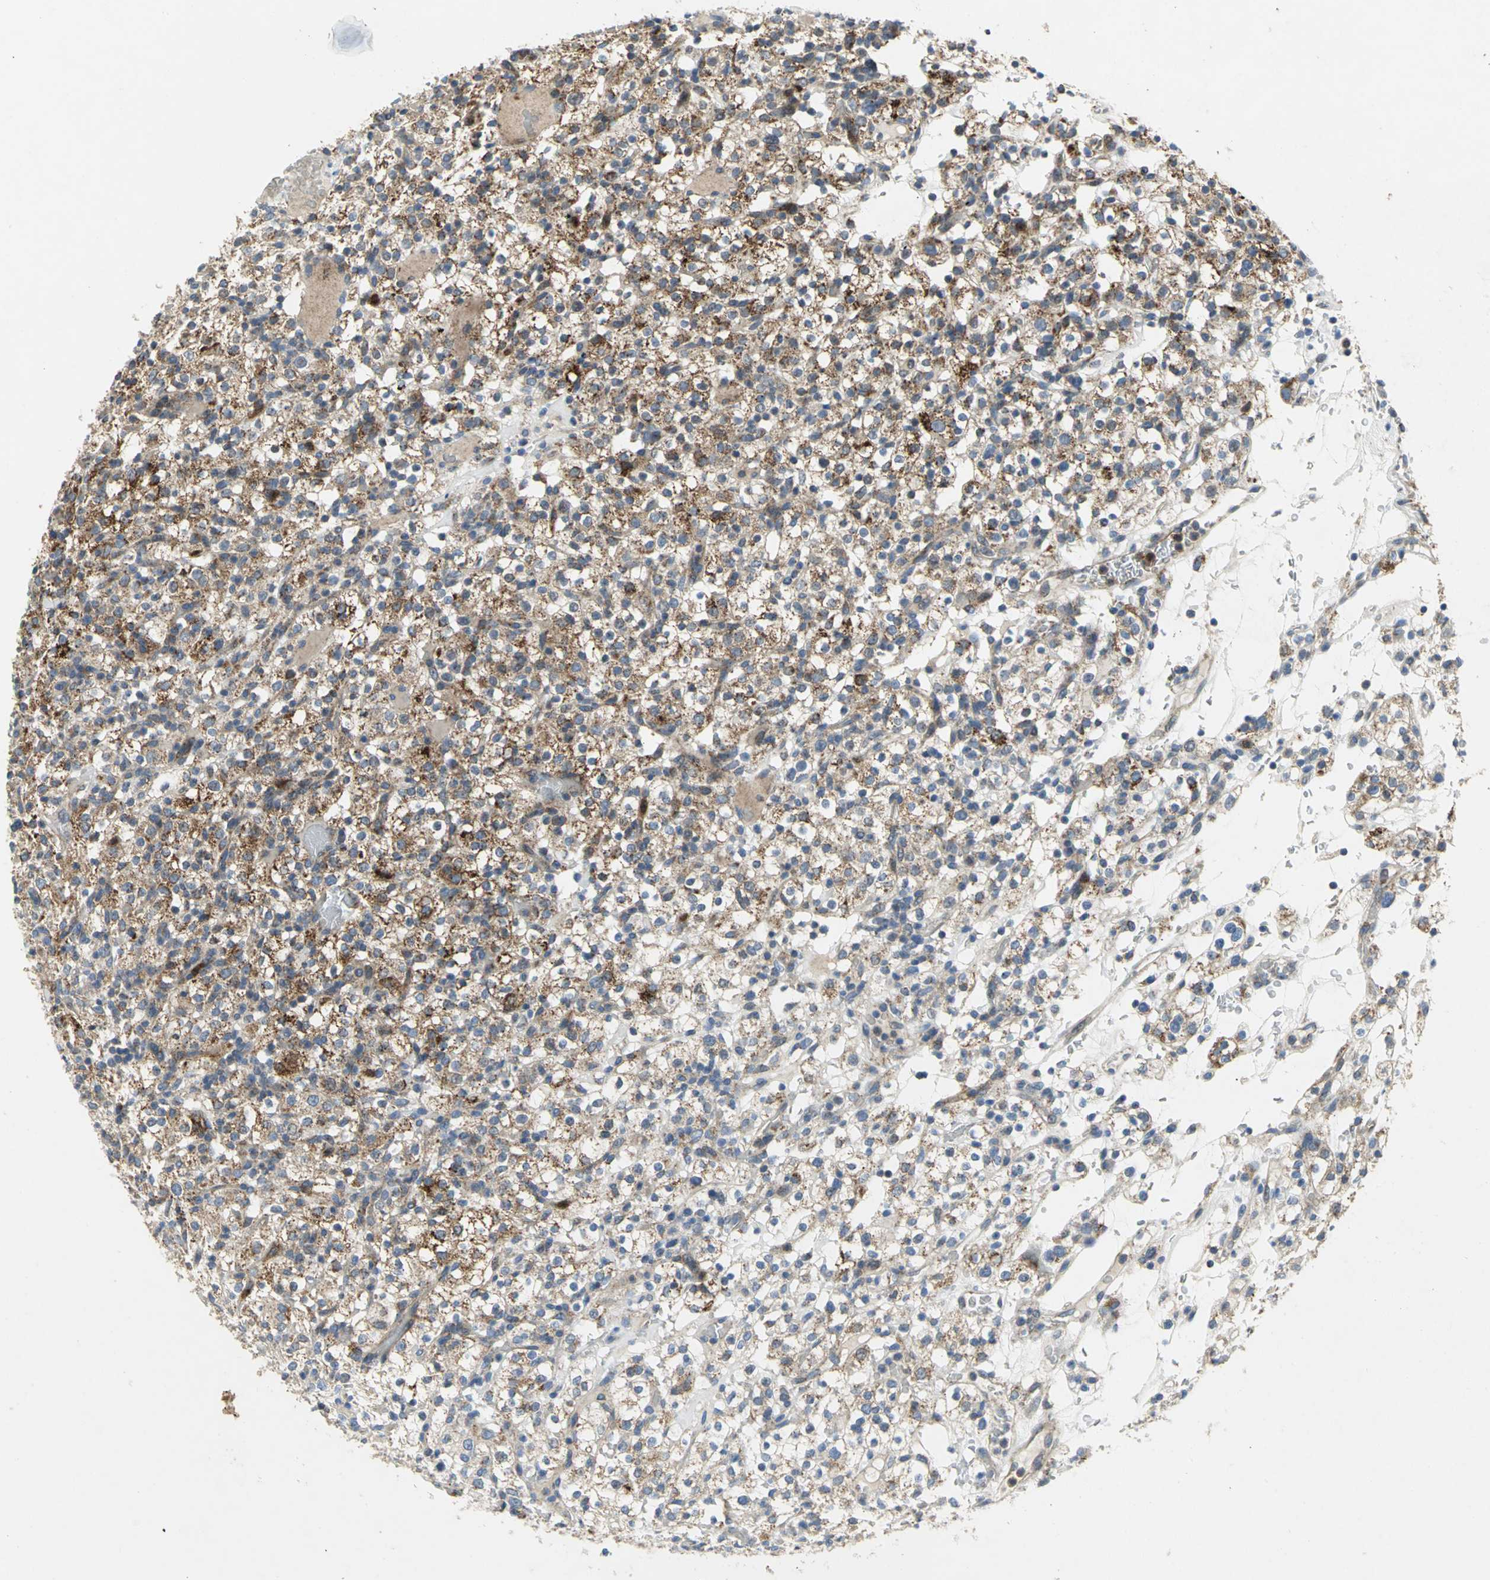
{"staining": {"intensity": "strong", "quantity": "25%-75%", "location": "cytoplasmic/membranous"}, "tissue": "renal cancer", "cell_type": "Tumor cells", "image_type": "cancer", "snomed": [{"axis": "morphology", "description": "Normal tissue, NOS"}, {"axis": "morphology", "description": "Adenocarcinoma, NOS"}, {"axis": "topography", "description": "Kidney"}], "caption": "Strong cytoplasmic/membranous staining for a protein is appreciated in approximately 25%-75% of tumor cells of adenocarcinoma (renal) using immunohistochemistry (IHC).", "gene": "SPPL2B", "patient": {"sex": "female", "age": 72}}